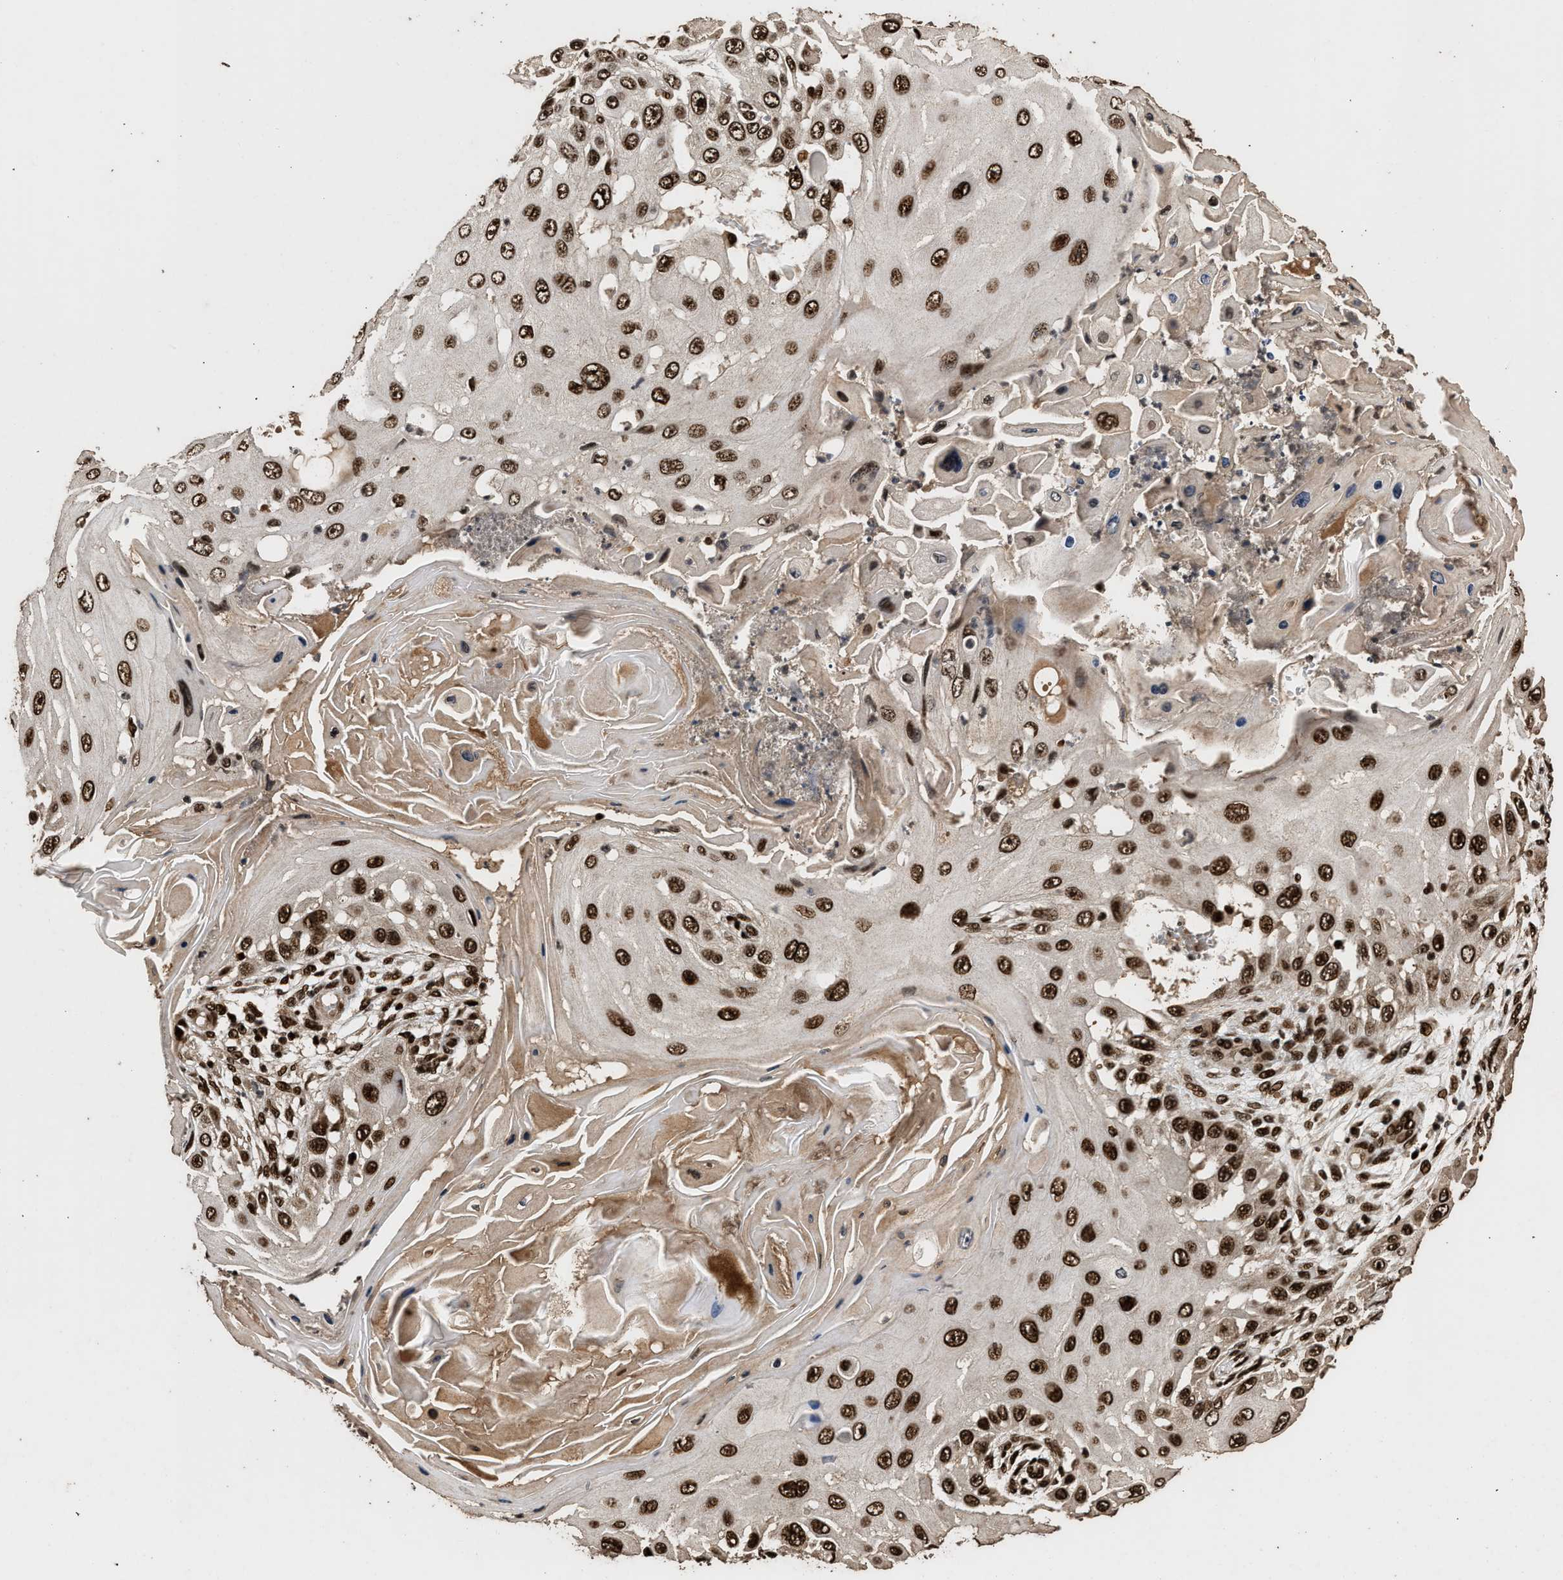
{"staining": {"intensity": "strong", "quantity": ">75%", "location": "nuclear"}, "tissue": "skin cancer", "cell_type": "Tumor cells", "image_type": "cancer", "snomed": [{"axis": "morphology", "description": "Squamous cell carcinoma, NOS"}, {"axis": "topography", "description": "Skin"}], "caption": "Skin squamous cell carcinoma stained with IHC demonstrates strong nuclear staining in about >75% of tumor cells. (Brightfield microscopy of DAB IHC at high magnification).", "gene": "PPP4R3B", "patient": {"sex": "female", "age": 44}}